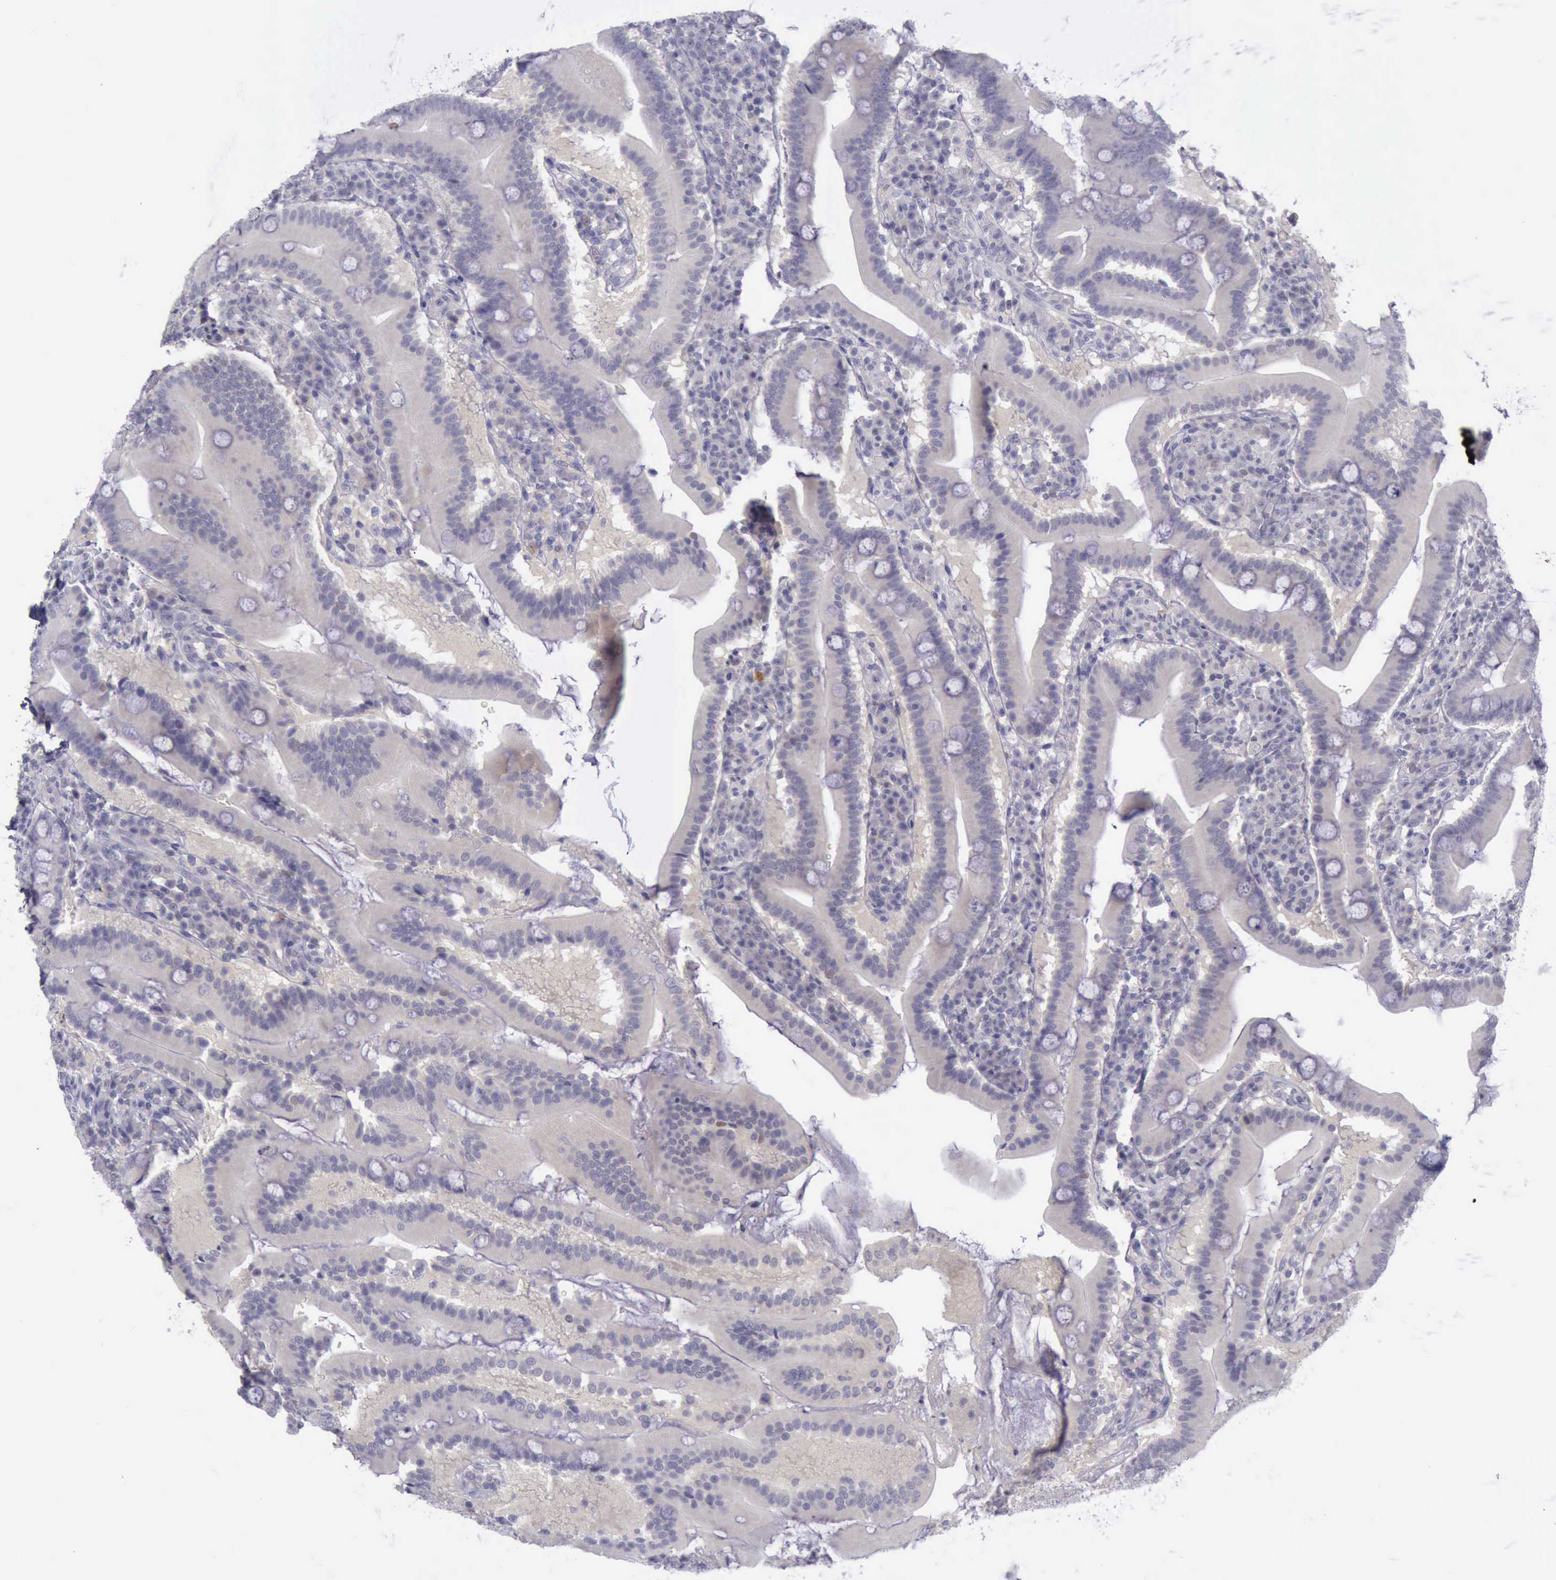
{"staining": {"intensity": "negative", "quantity": "none", "location": "none"}, "tissue": "duodenum", "cell_type": "Glandular cells", "image_type": "normal", "snomed": [{"axis": "morphology", "description": "Normal tissue, NOS"}, {"axis": "topography", "description": "Duodenum"}], "caption": "Image shows no protein positivity in glandular cells of benign duodenum.", "gene": "ARNT2", "patient": {"sex": "male", "age": 50}}